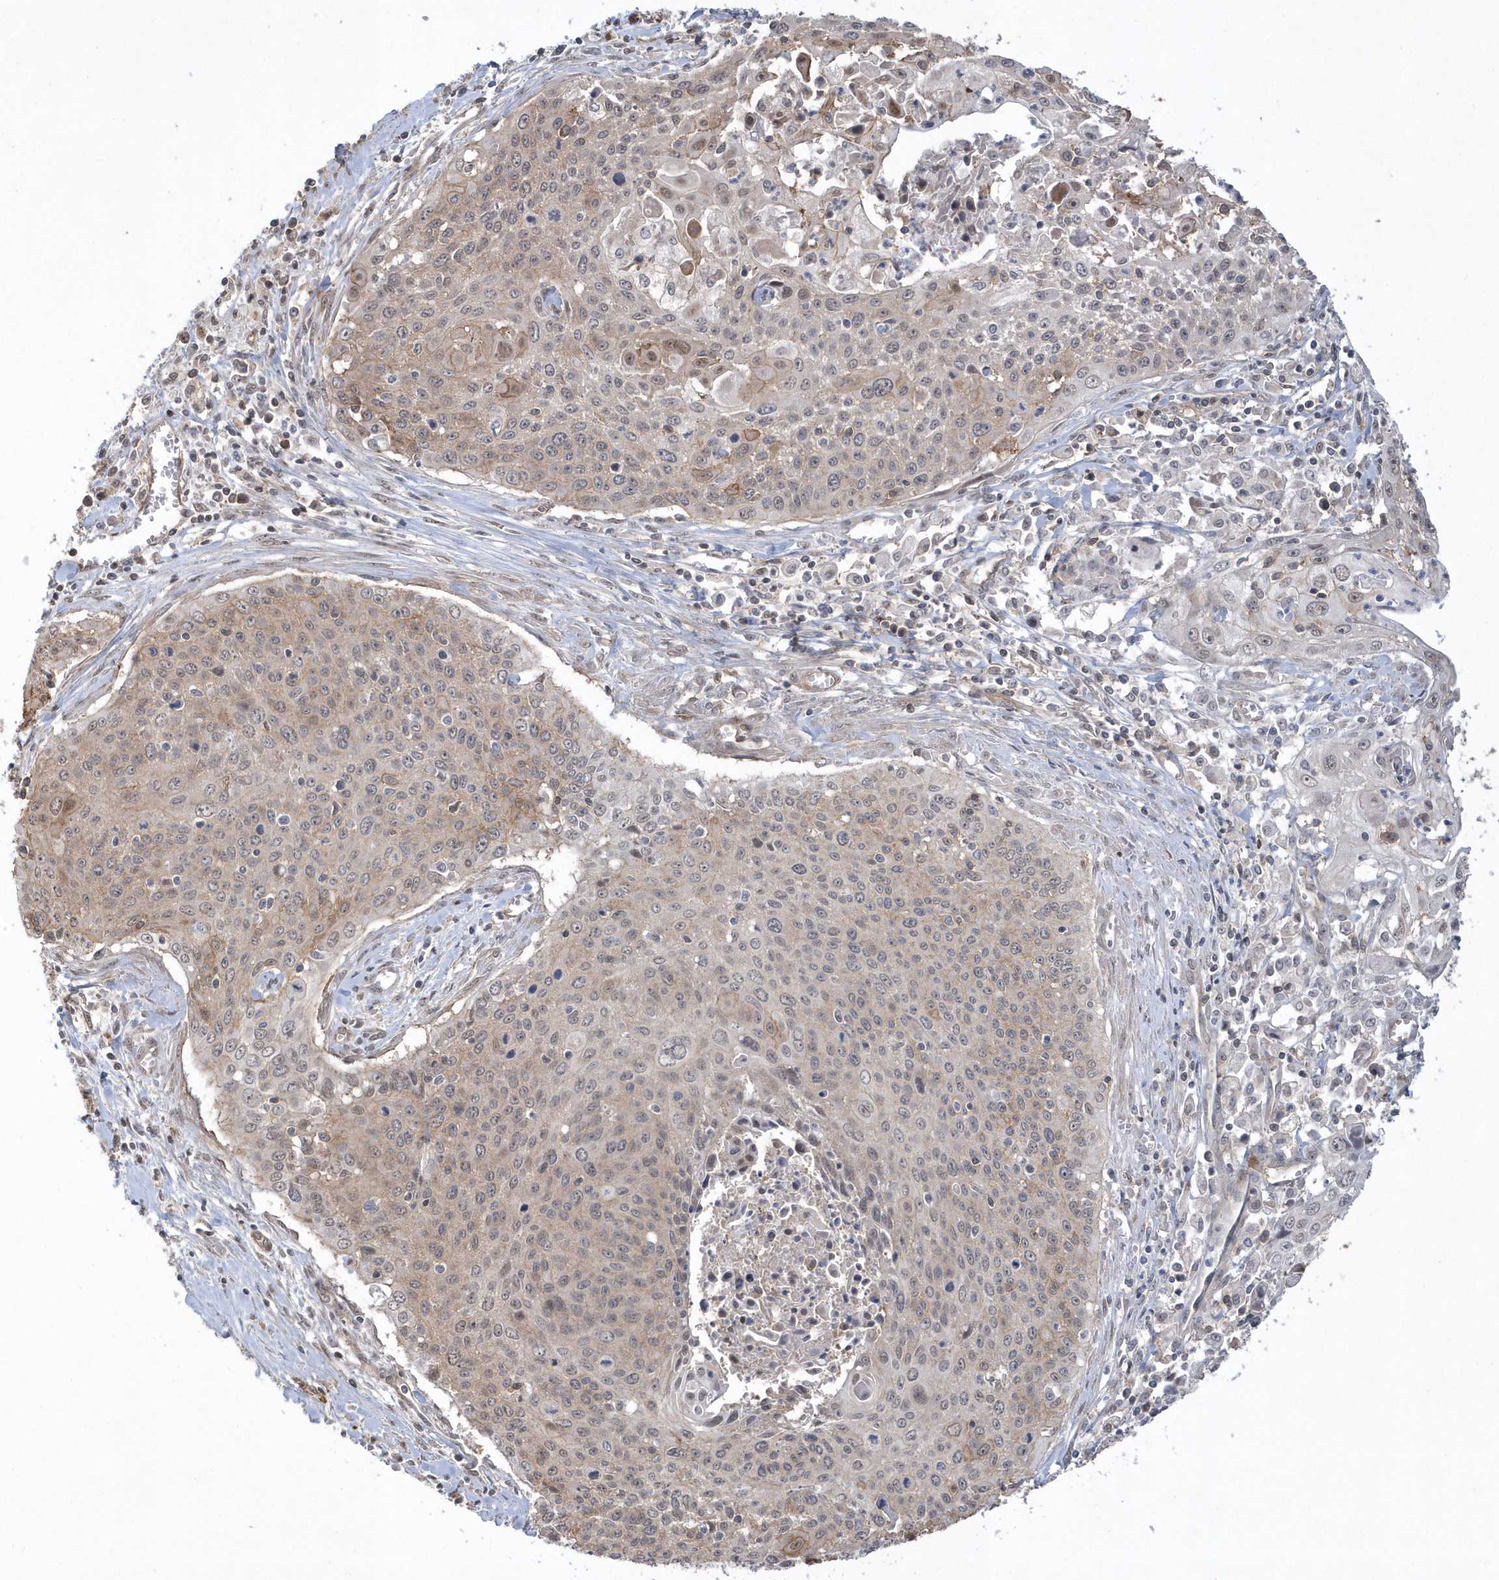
{"staining": {"intensity": "weak", "quantity": "25%-75%", "location": "cytoplasmic/membranous"}, "tissue": "cervical cancer", "cell_type": "Tumor cells", "image_type": "cancer", "snomed": [{"axis": "morphology", "description": "Squamous cell carcinoma, NOS"}, {"axis": "topography", "description": "Cervix"}], "caption": "There is low levels of weak cytoplasmic/membranous staining in tumor cells of cervical cancer, as demonstrated by immunohistochemical staining (brown color).", "gene": "CRIP3", "patient": {"sex": "female", "age": 55}}